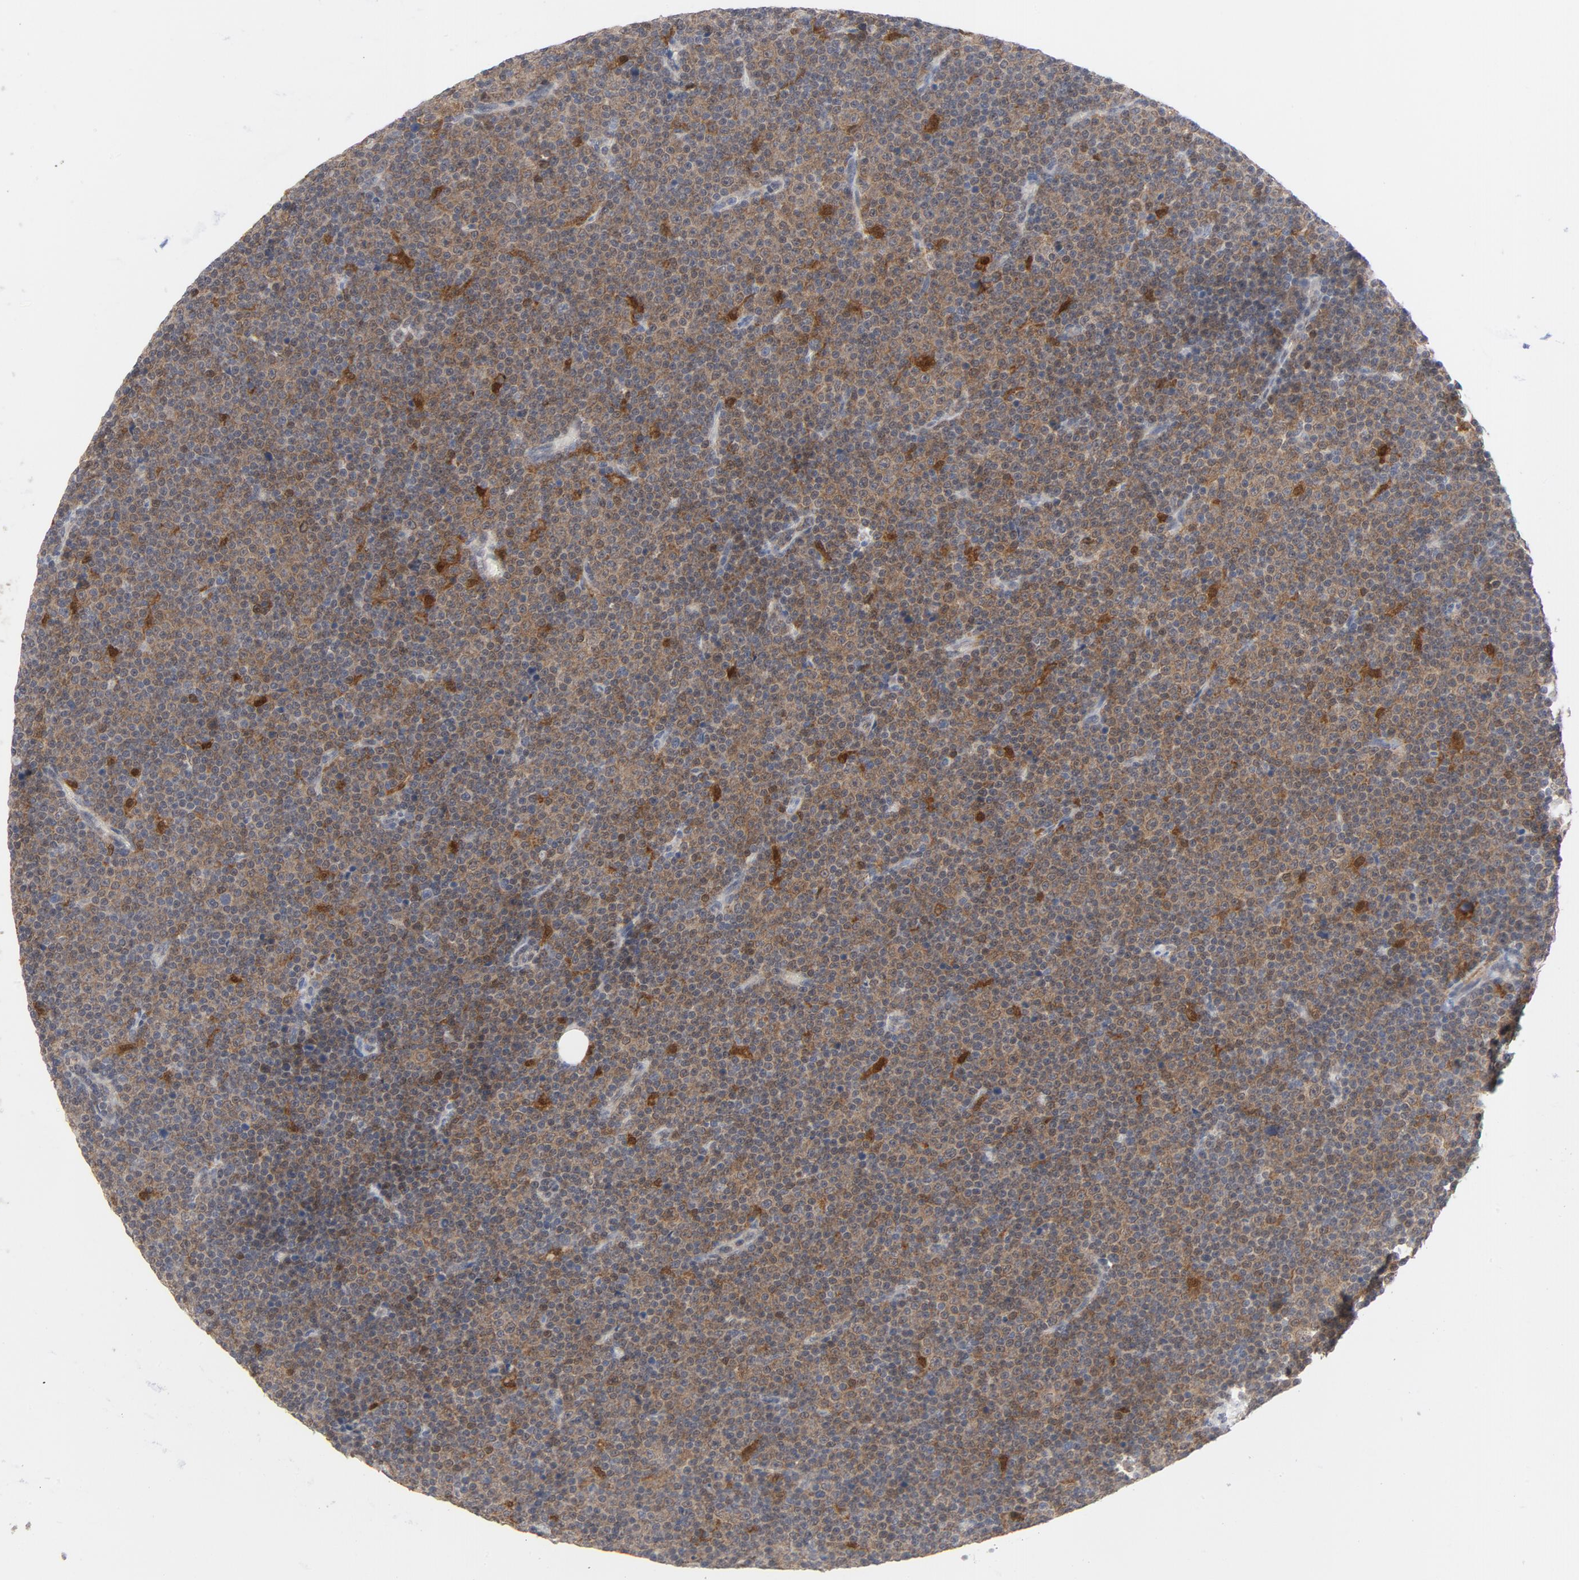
{"staining": {"intensity": "moderate", "quantity": ">75%", "location": "cytoplasmic/membranous,nuclear"}, "tissue": "lymphoma", "cell_type": "Tumor cells", "image_type": "cancer", "snomed": [{"axis": "morphology", "description": "Malignant lymphoma, non-Hodgkin's type, Low grade"}, {"axis": "topography", "description": "Lymph node"}], "caption": "The histopathology image reveals immunohistochemical staining of lymphoma. There is moderate cytoplasmic/membranous and nuclear positivity is seen in approximately >75% of tumor cells.", "gene": "PRDX1", "patient": {"sex": "female", "age": 67}}